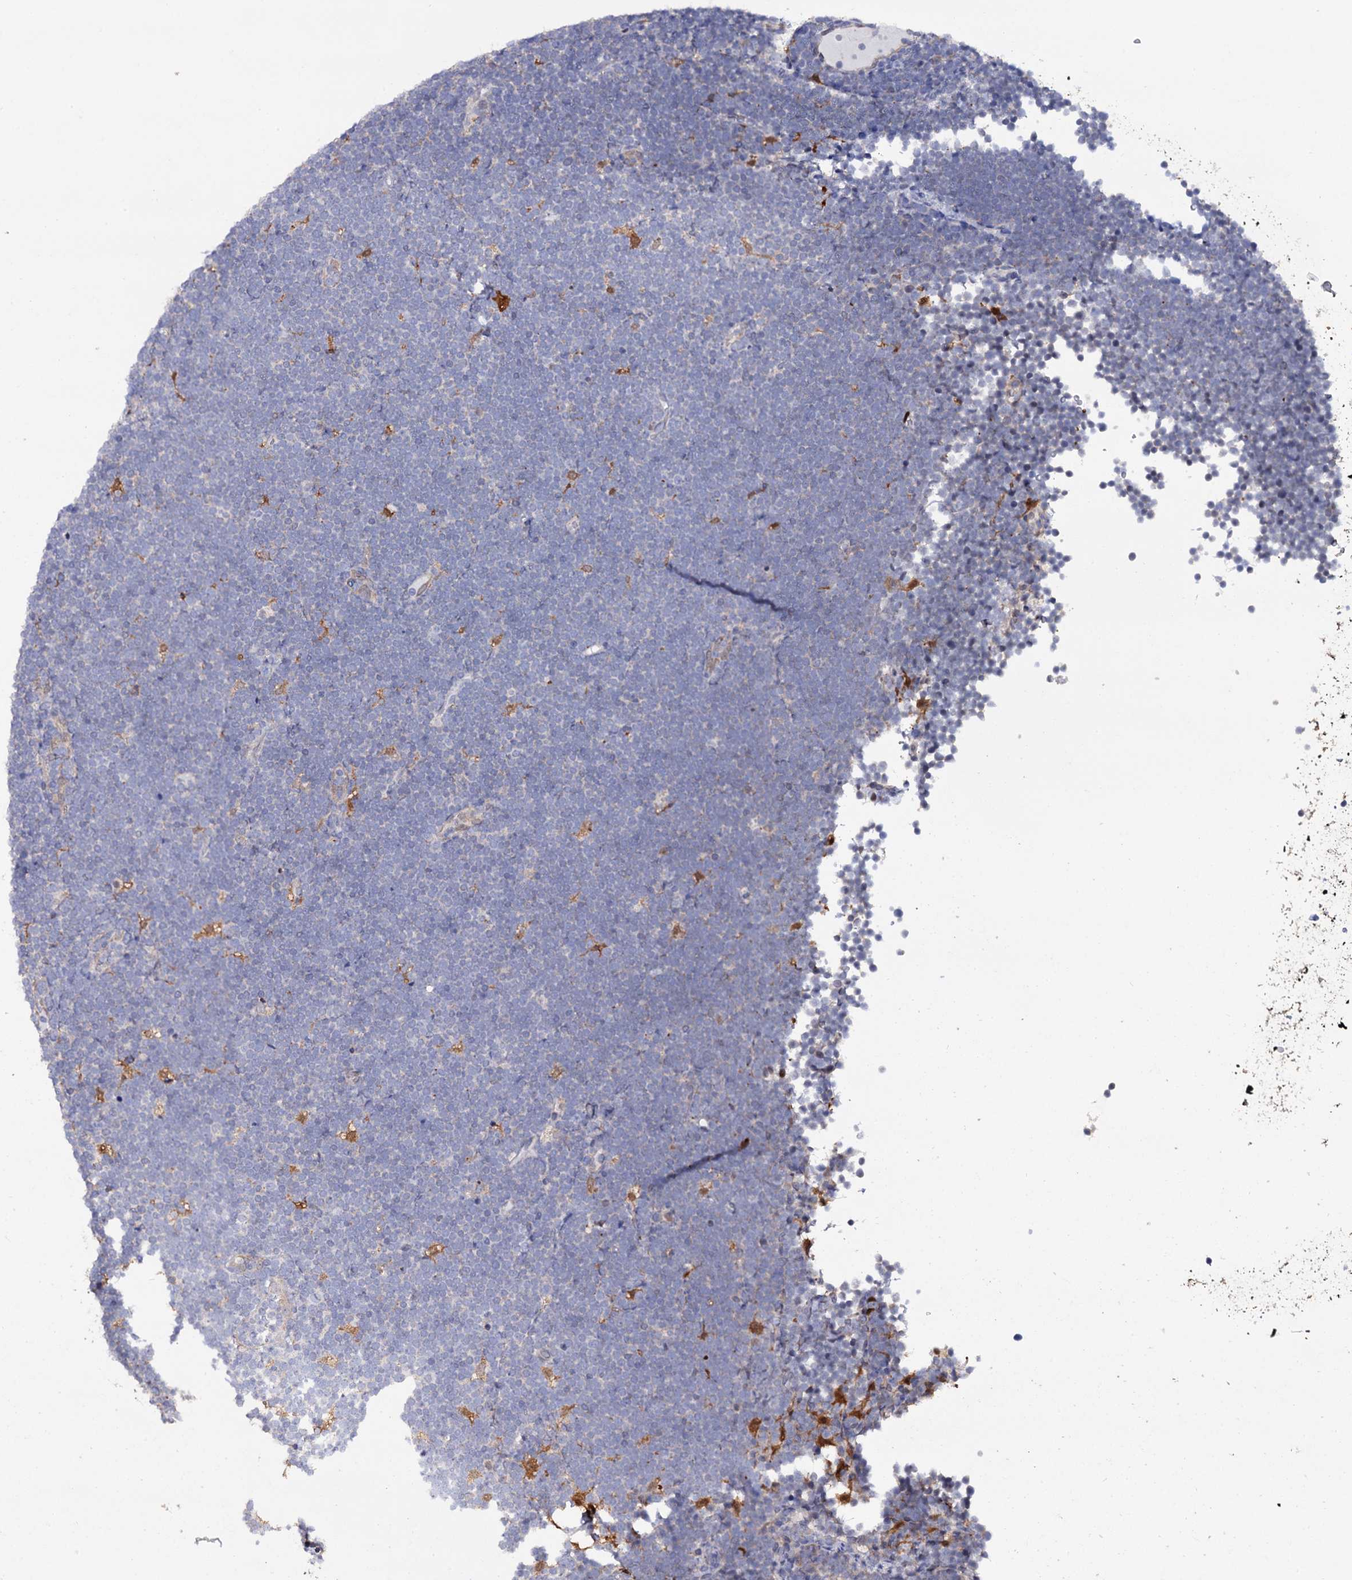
{"staining": {"intensity": "negative", "quantity": "none", "location": "none"}, "tissue": "lymphoma", "cell_type": "Tumor cells", "image_type": "cancer", "snomed": [{"axis": "morphology", "description": "Malignant lymphoma, non-Hodgkin's type, High grade"}, {"axis": "topography", "description": "Lymph node"}], "caption": "There is no significant expression in tumor cells of lymphoma.", "gene": "CRYL1", "patient": {"sex": "male", "age": 13}}